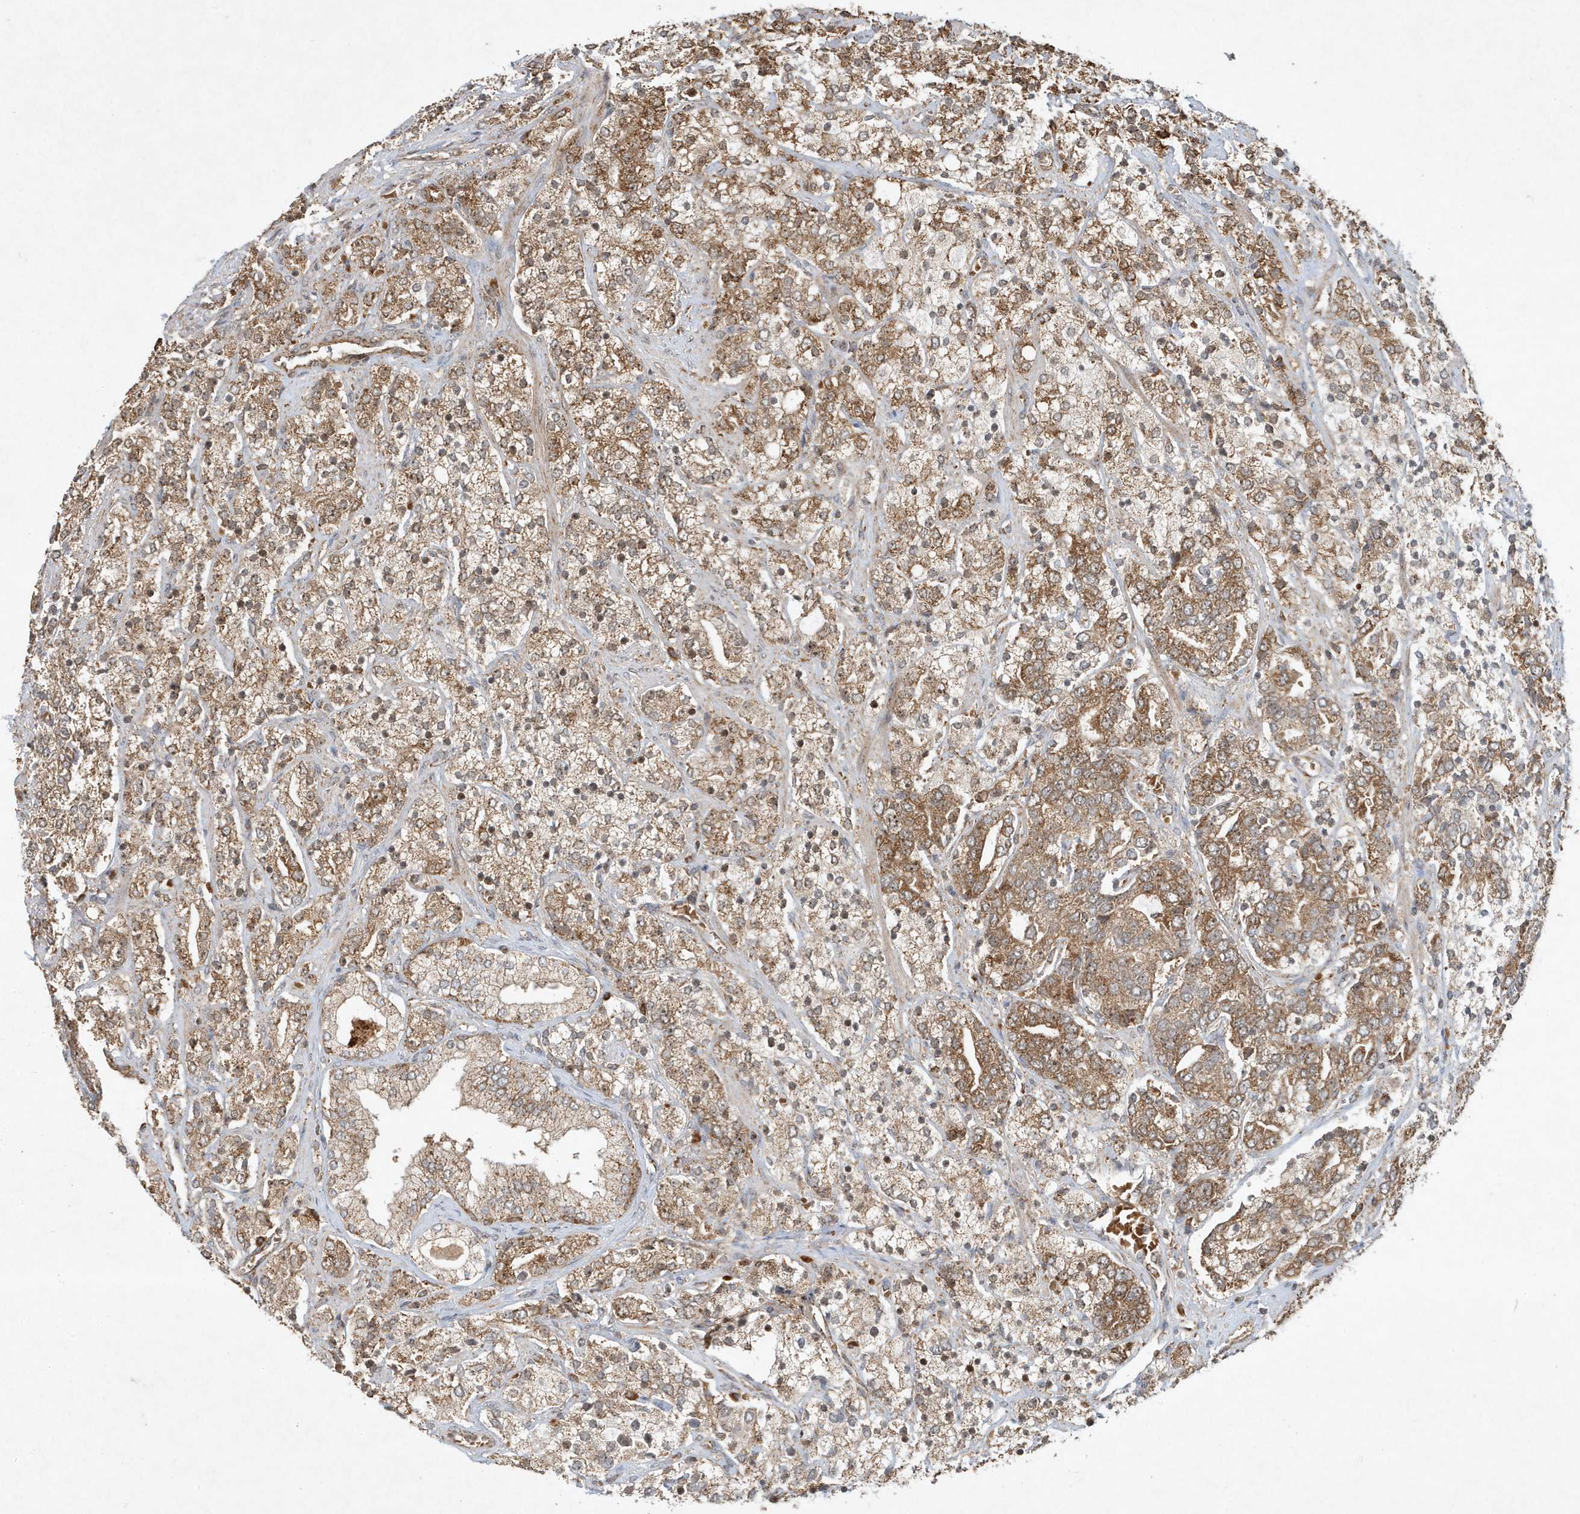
{"staining": {"intensity": "moderate", "quantity": ">75%", "location": "cytoplasmic/membranous"}, "tissue": "prostate cancer", "cell_type": "Tumor cells", "image_type": "cancer", "snomed": [{"axis": "morphology", "description": "Adenocarcinoma, High grade"}, {"axis": "topography", "description": "Prostate"}], "caption": "Immunohistochemical staining of prostate cancer shows medium levels of moderate cytoplasmic/membranous protein expression in approximately >75% of tumor cells. (Stains: DAB (3,3'-diaminobenzidine) in brown, nuclei in blue, Microscopy: brightfield microscopy at high magnification).", "gene": "ABCB9", "patient": {"sex": "male", "age": 71}}